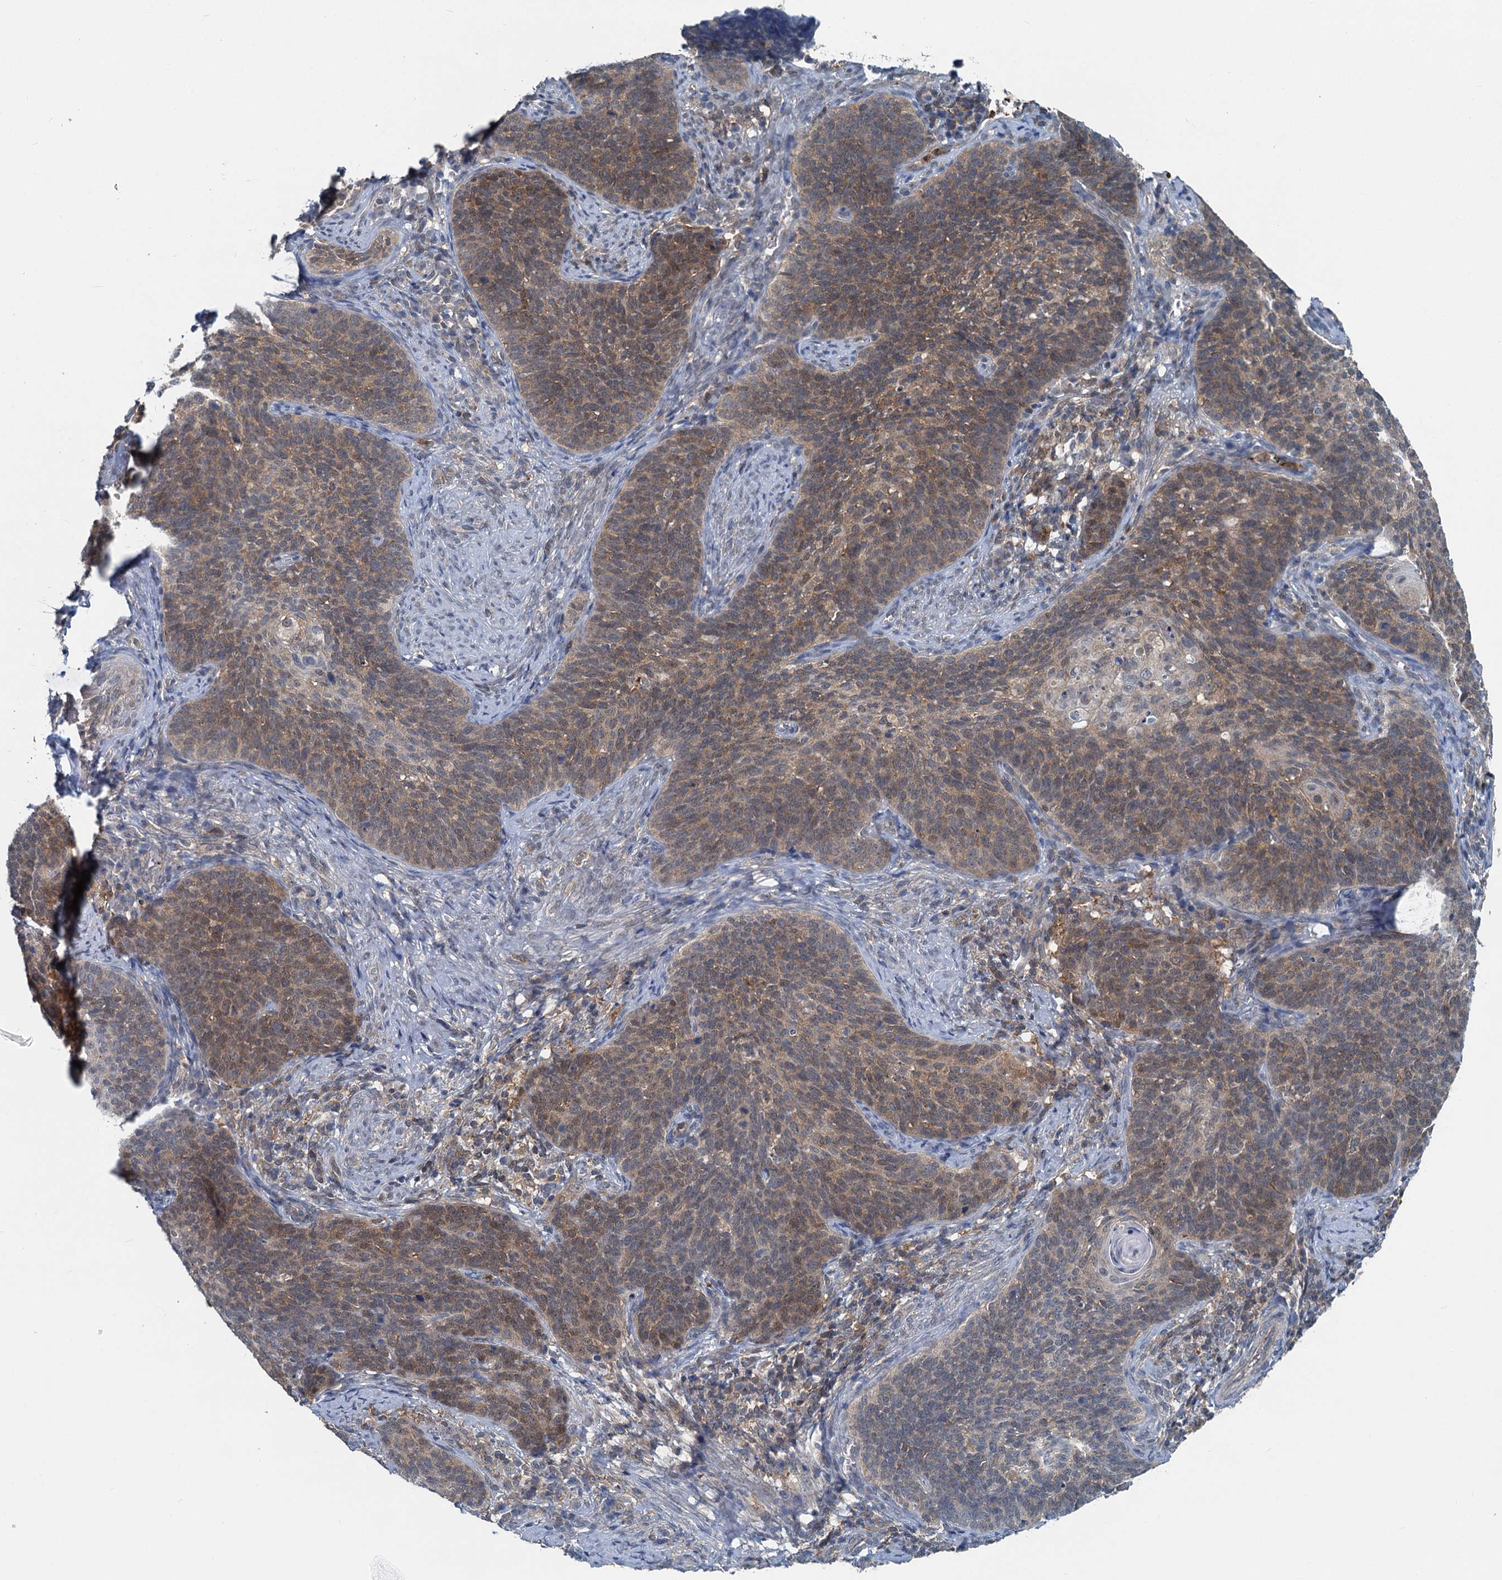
{"staining": {"intensity": "moderate", "quantity": "25%-75%", "location": "cytoplasmic/membranous"}, "tissue": "cervical cancer", "cell_type": "Tumor cells", "image_type": "cancer", "snomed": [{"axis": "morphology", "description": "Normal tissue, NOS"}, {"axis": "morphology", "description": "Squamous cell carcinoma, NOS"}, {"axis": "topography", "description": "Cervix"}], "caption": "IHC (DAB) staining of cervical cancer (squamous cell carcinoma) displays moderate cytoplasmic/membranous protein expression in about 25%-75% of tumor cells.", "gene": "GCLM", "patient": {"sex": "female", "age": 39}}